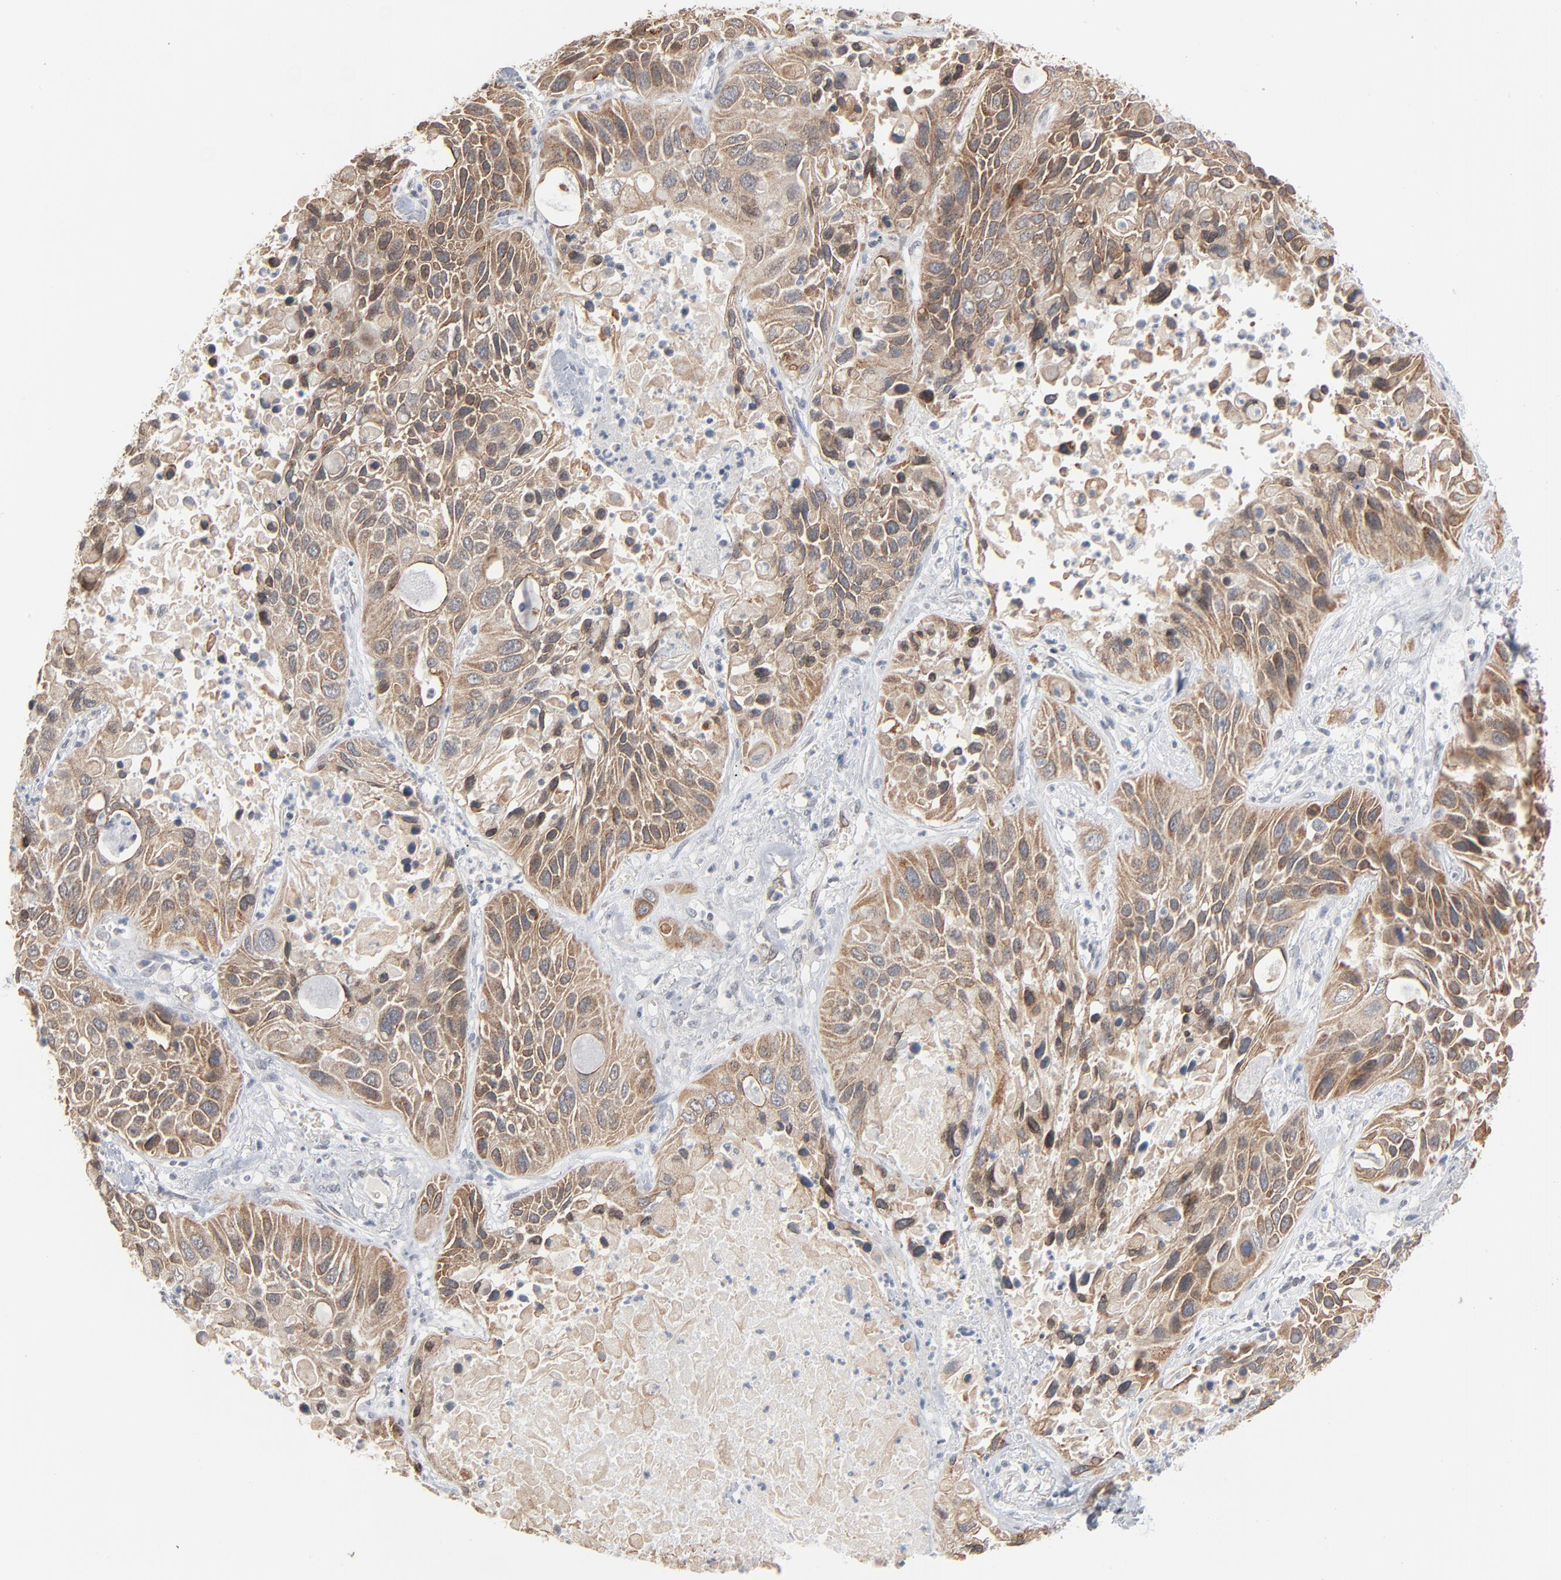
{"staining": {"intensity": "moderate", "quantity": ">75%", "location": "cytoplasmic/membranous"}, "tissue": "lung cancer", "cell_type": "Tumor cells", "image_type": "cancer", "snomed": [{"axis": "morphology", "description": "Squamous cell carcinoma, NOS"}, {"axis": "topography", "description": "Lung"}], "caption": "Immunohistochemical staining of human lung cancer (squamous cell carcinoma) shows moderate cytoplasmic/membranous protein expression in approximately >75% of tumor cells.", "gene": "ITPR3", "patient": {"sex": "female", "age": 76}}